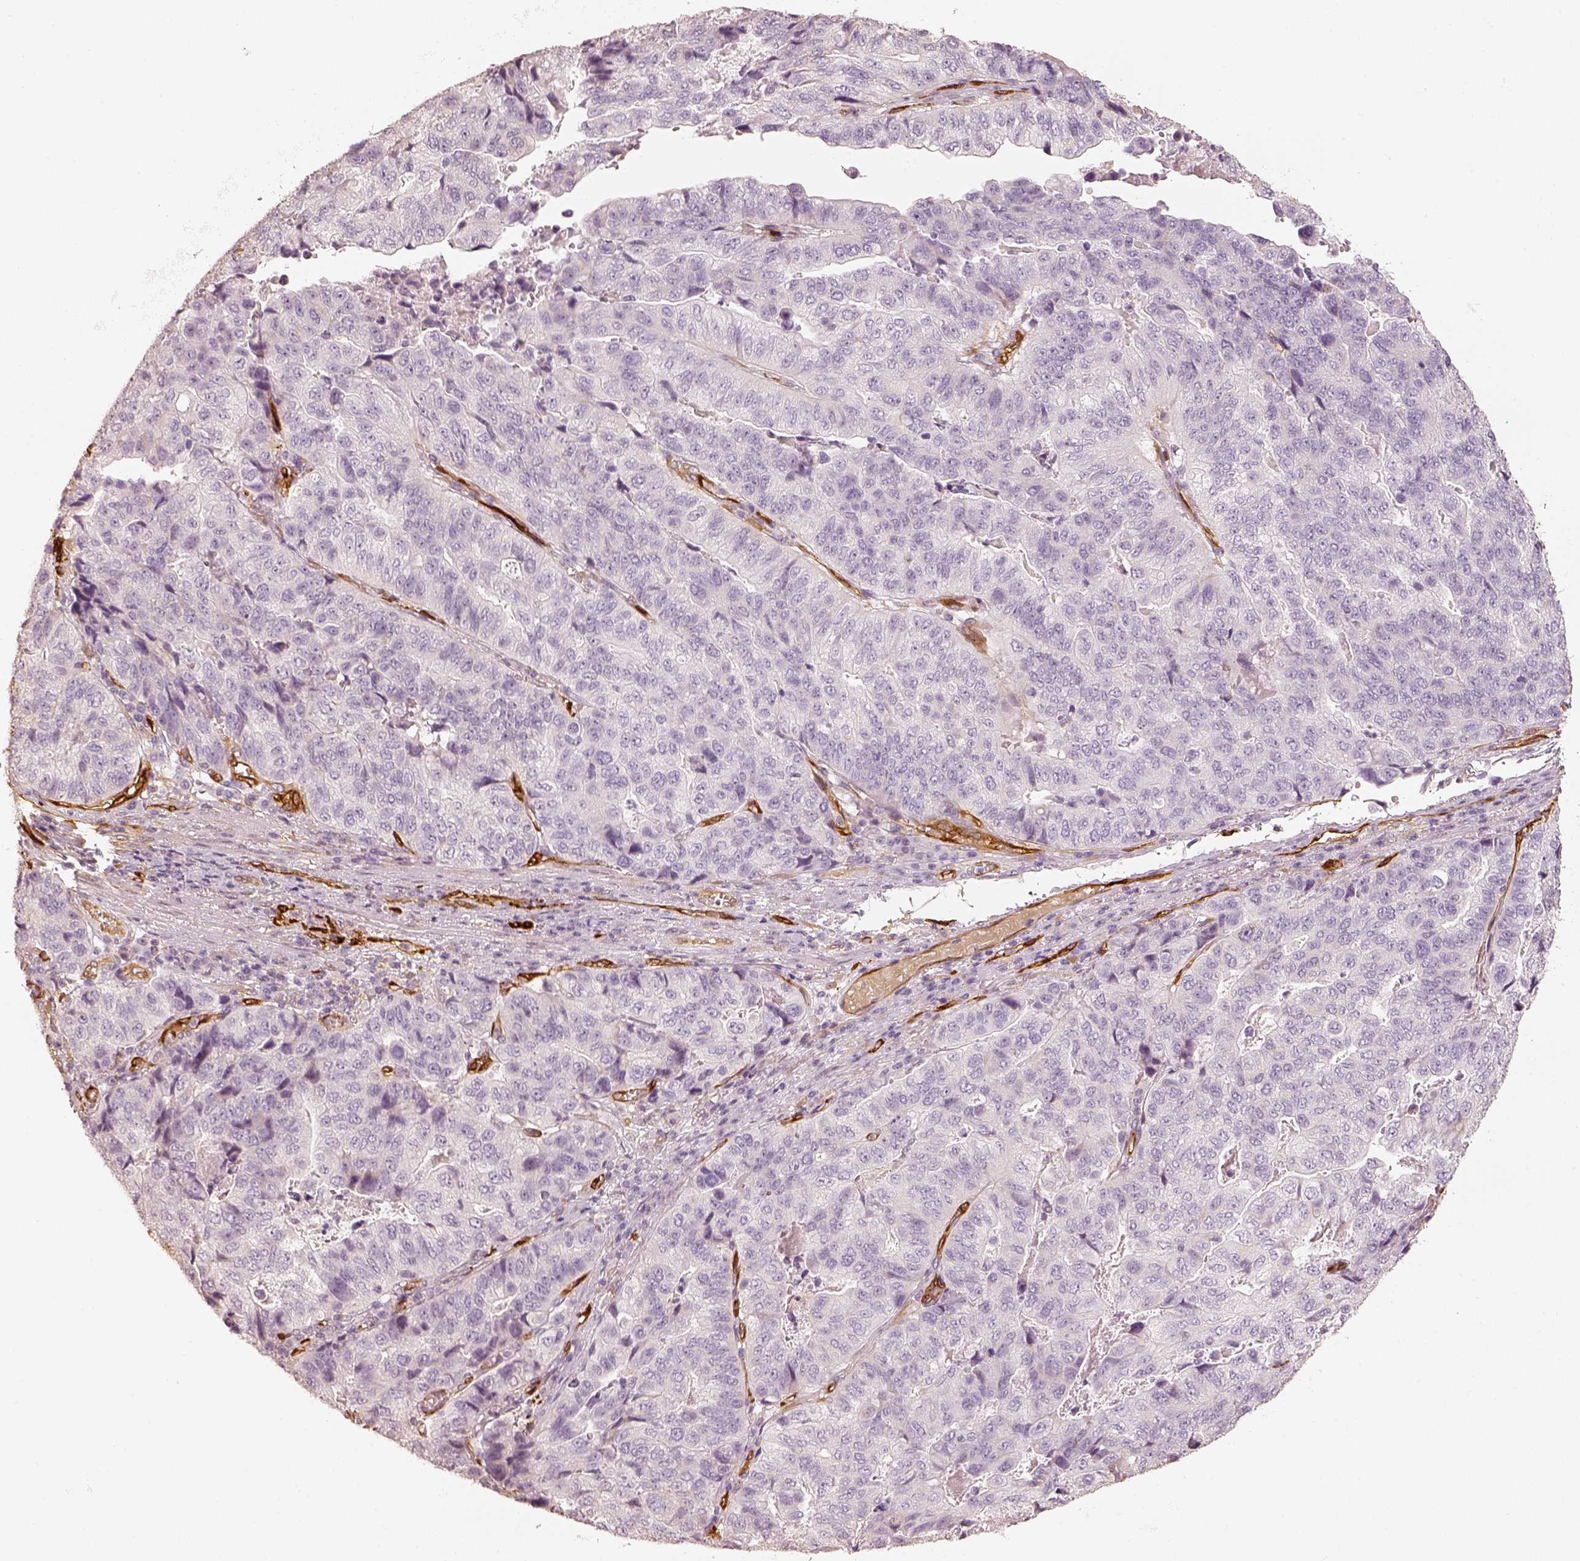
{"staining": {"intensity": "negative", "quantity": "none", "location": "none"}, "tissue": "stomach cancer", "cell_type": "Tumor cells", "image_type": "cancer", "snomed": [{"axis": "morphology", "description": "Adenocarcinoma, NOS"}, {"axis": "topography", "description": "Stomach, upper"}], "caption": "There is no significant staining in tumor cells of stomach cancer (adenocarcinoma).", "gene": "FSCN1", "patient": {"sex": "female", "age": 67}}